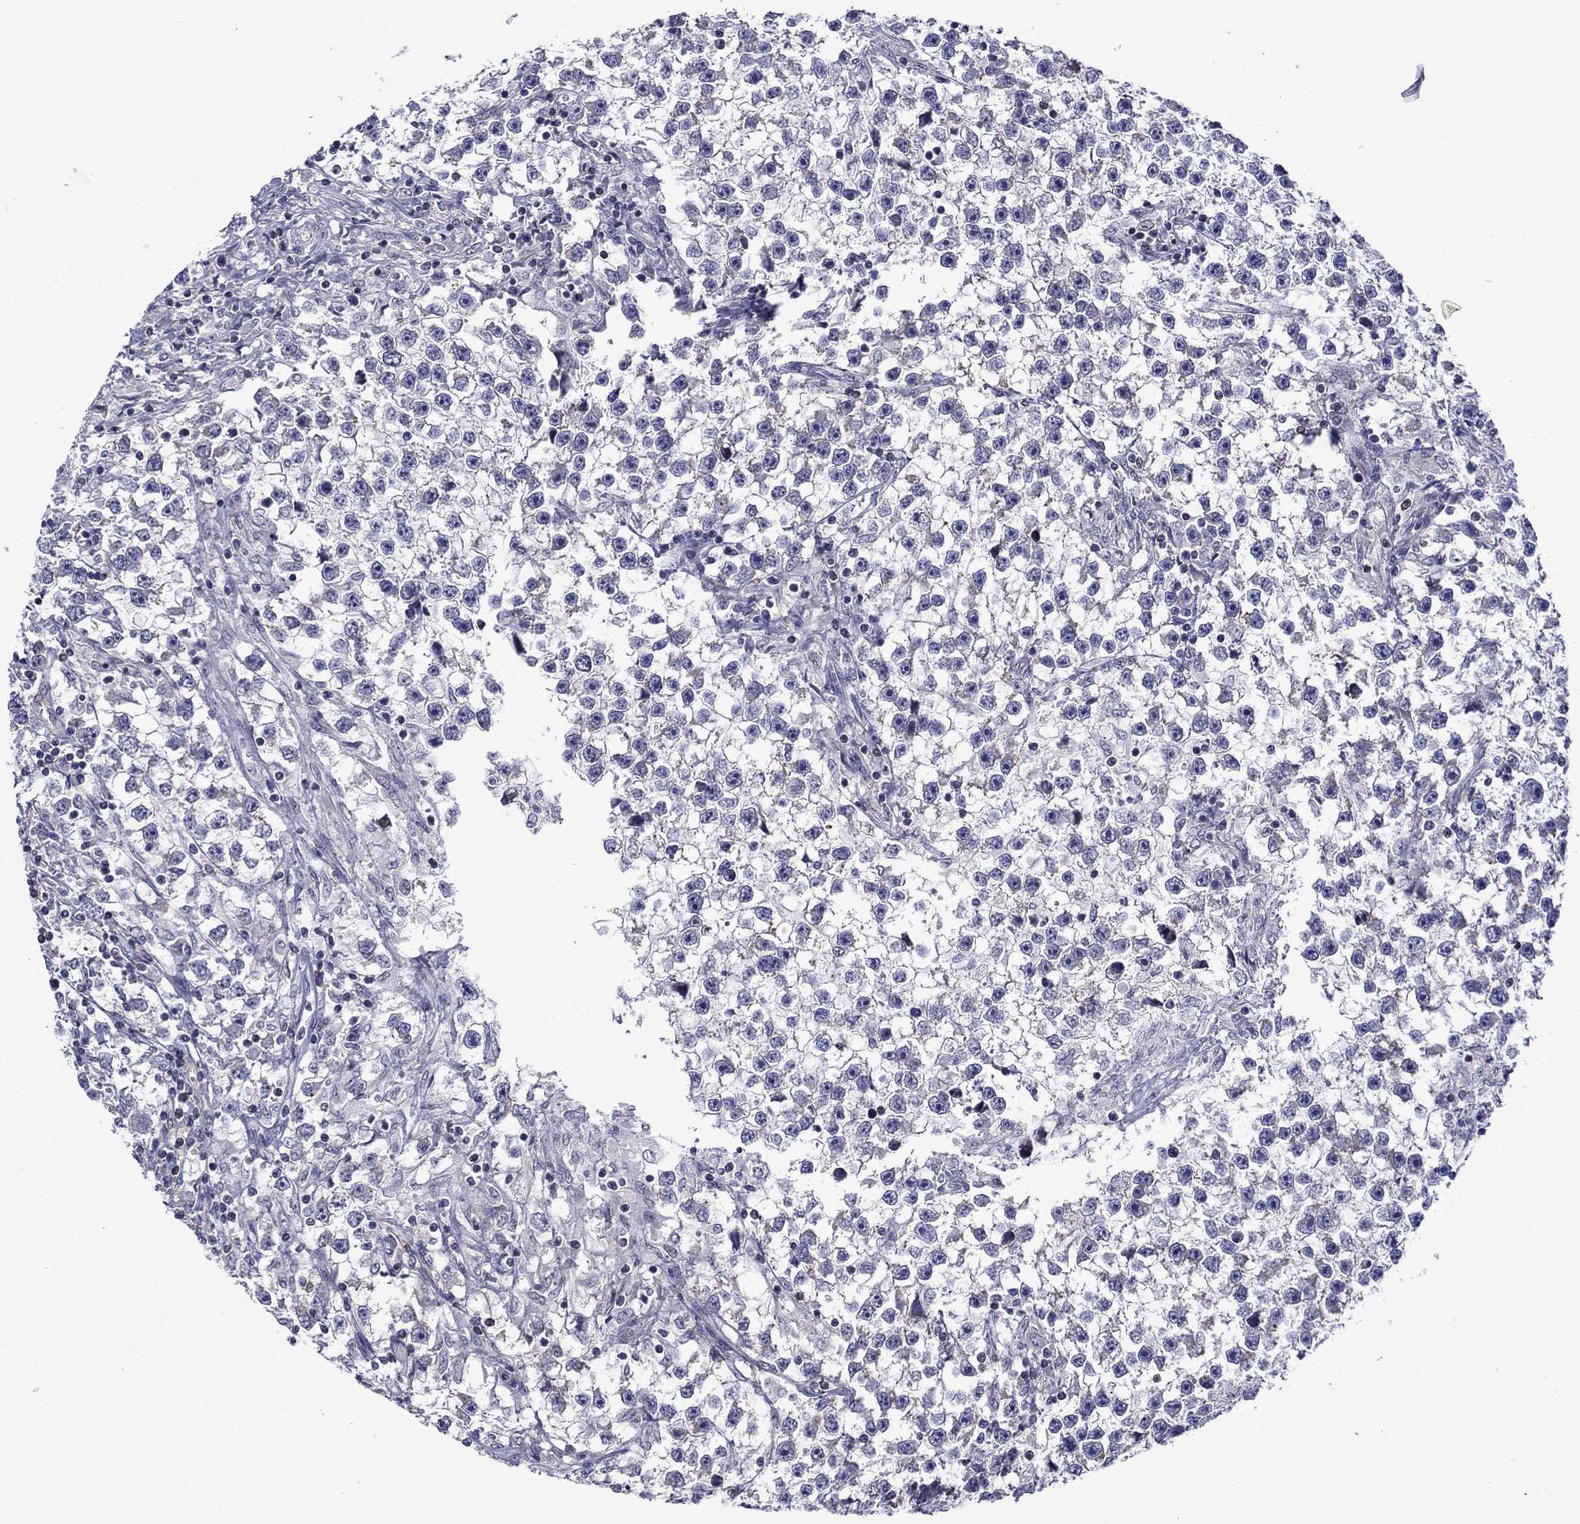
{"staining": {"intensity": "negative", "quantity": "none", "location": "none"}, "tissue": "testis cancer", "cell_type": "Tumor cells", "image_type": "cancer", "snomed": [{"axis": "morphology", "description": "Seminoma, NOS"}, {"axis": "topography", "description": "Testis"}], "caption": "High power microscopy histopathology image of an immunohistochemistry histopathology image of testis cancer, revealing no significant expression in tumor cells.", "gene": "LMO7", "patient": {"sex": "male", "age": 59}}